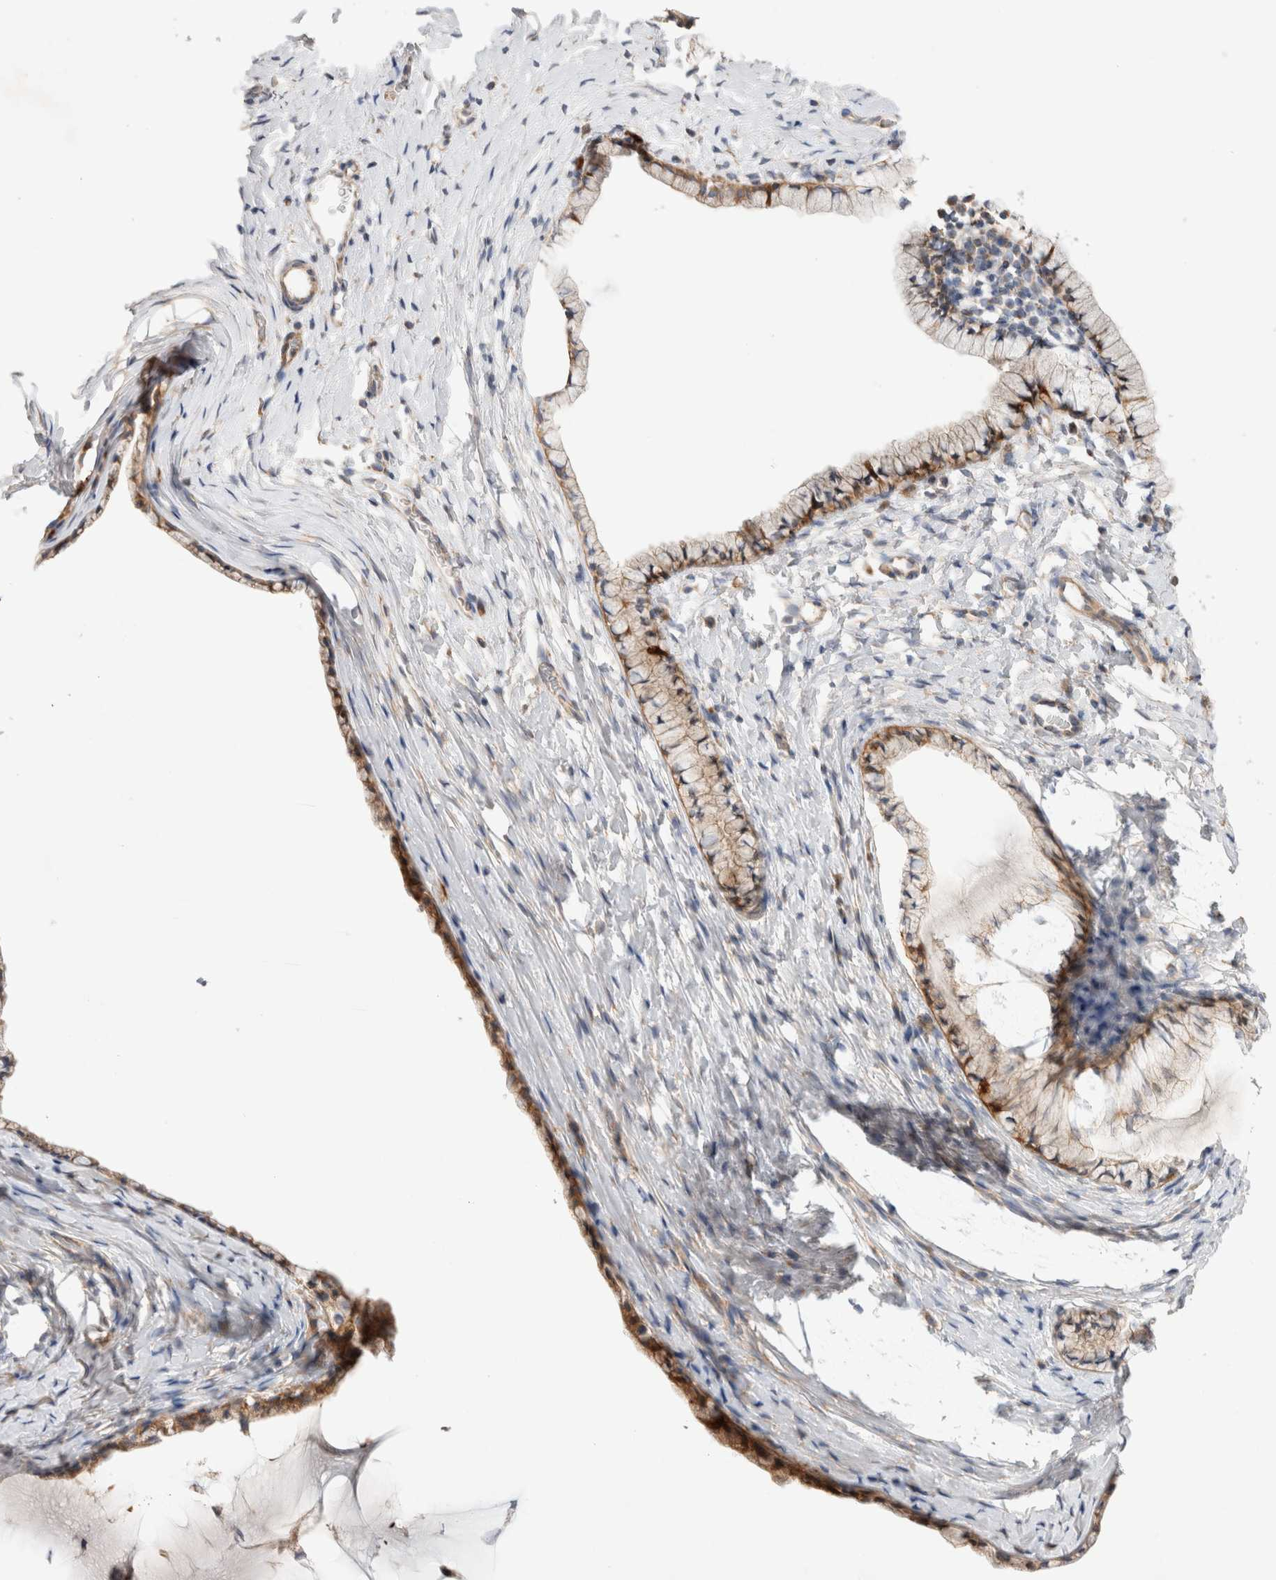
{"staining": {"intensity": "moderate", "quantity": ">75%", "location": "cytoplasmic/membranous"}, "tissue": "cervix", "cell_type": "Glandular cells", "image_type": "normal", "snomed": [{"axis": "morphology", "description": "Normal tissue, NOS"}, {"axis": "topography", "description": "Cervix"}], "caption": "Glandular cells show medium levels of moderate cytoplasmic/membranous staining in about >75% of cells in unremarkable cervix.", "gene": "TBC1D16", "patient": {"sex": "female", "age": 72}}